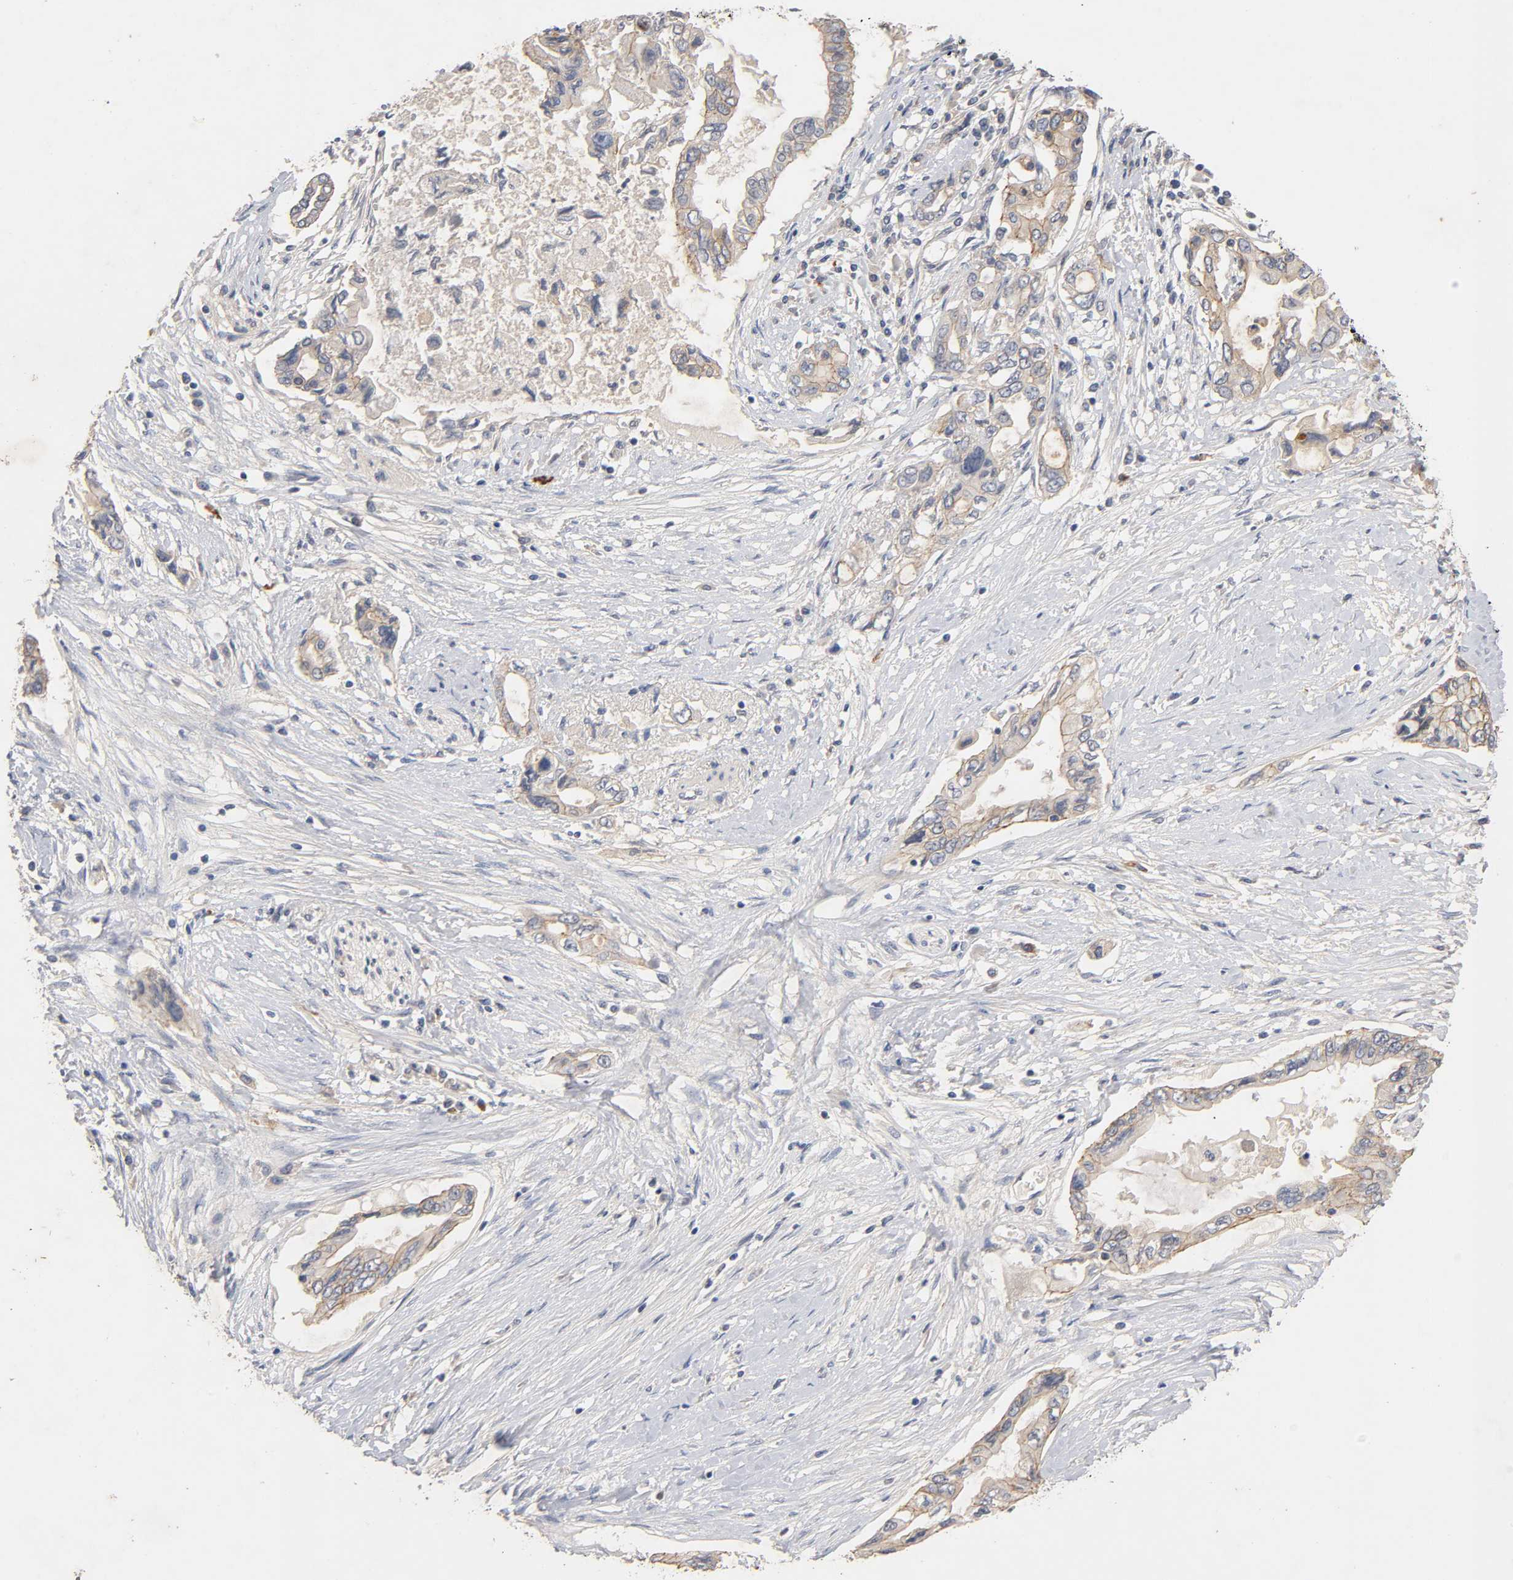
{"staining": {"intensity": "moderate", "quantity": ">75%", "location": "cytoplasmic/membranous"}, "tissue": "pancreatic cancer", "cell_type": "Tumor cells", "image_type": "cancer", "snomed": [{"axis": "morphology", "description": "Adenocarcinoma, NOS"}, {"axis": "topography", "description": "Pancreas"}], "caption": "DAB immunohistochemical staining of human pancreatic cancer displays moderate cytoplasmic/membranous protein expression in approximately >75% of tumor cells.", "gene": "PDZD11", "patient": {"sex": "female", "age": 57}}